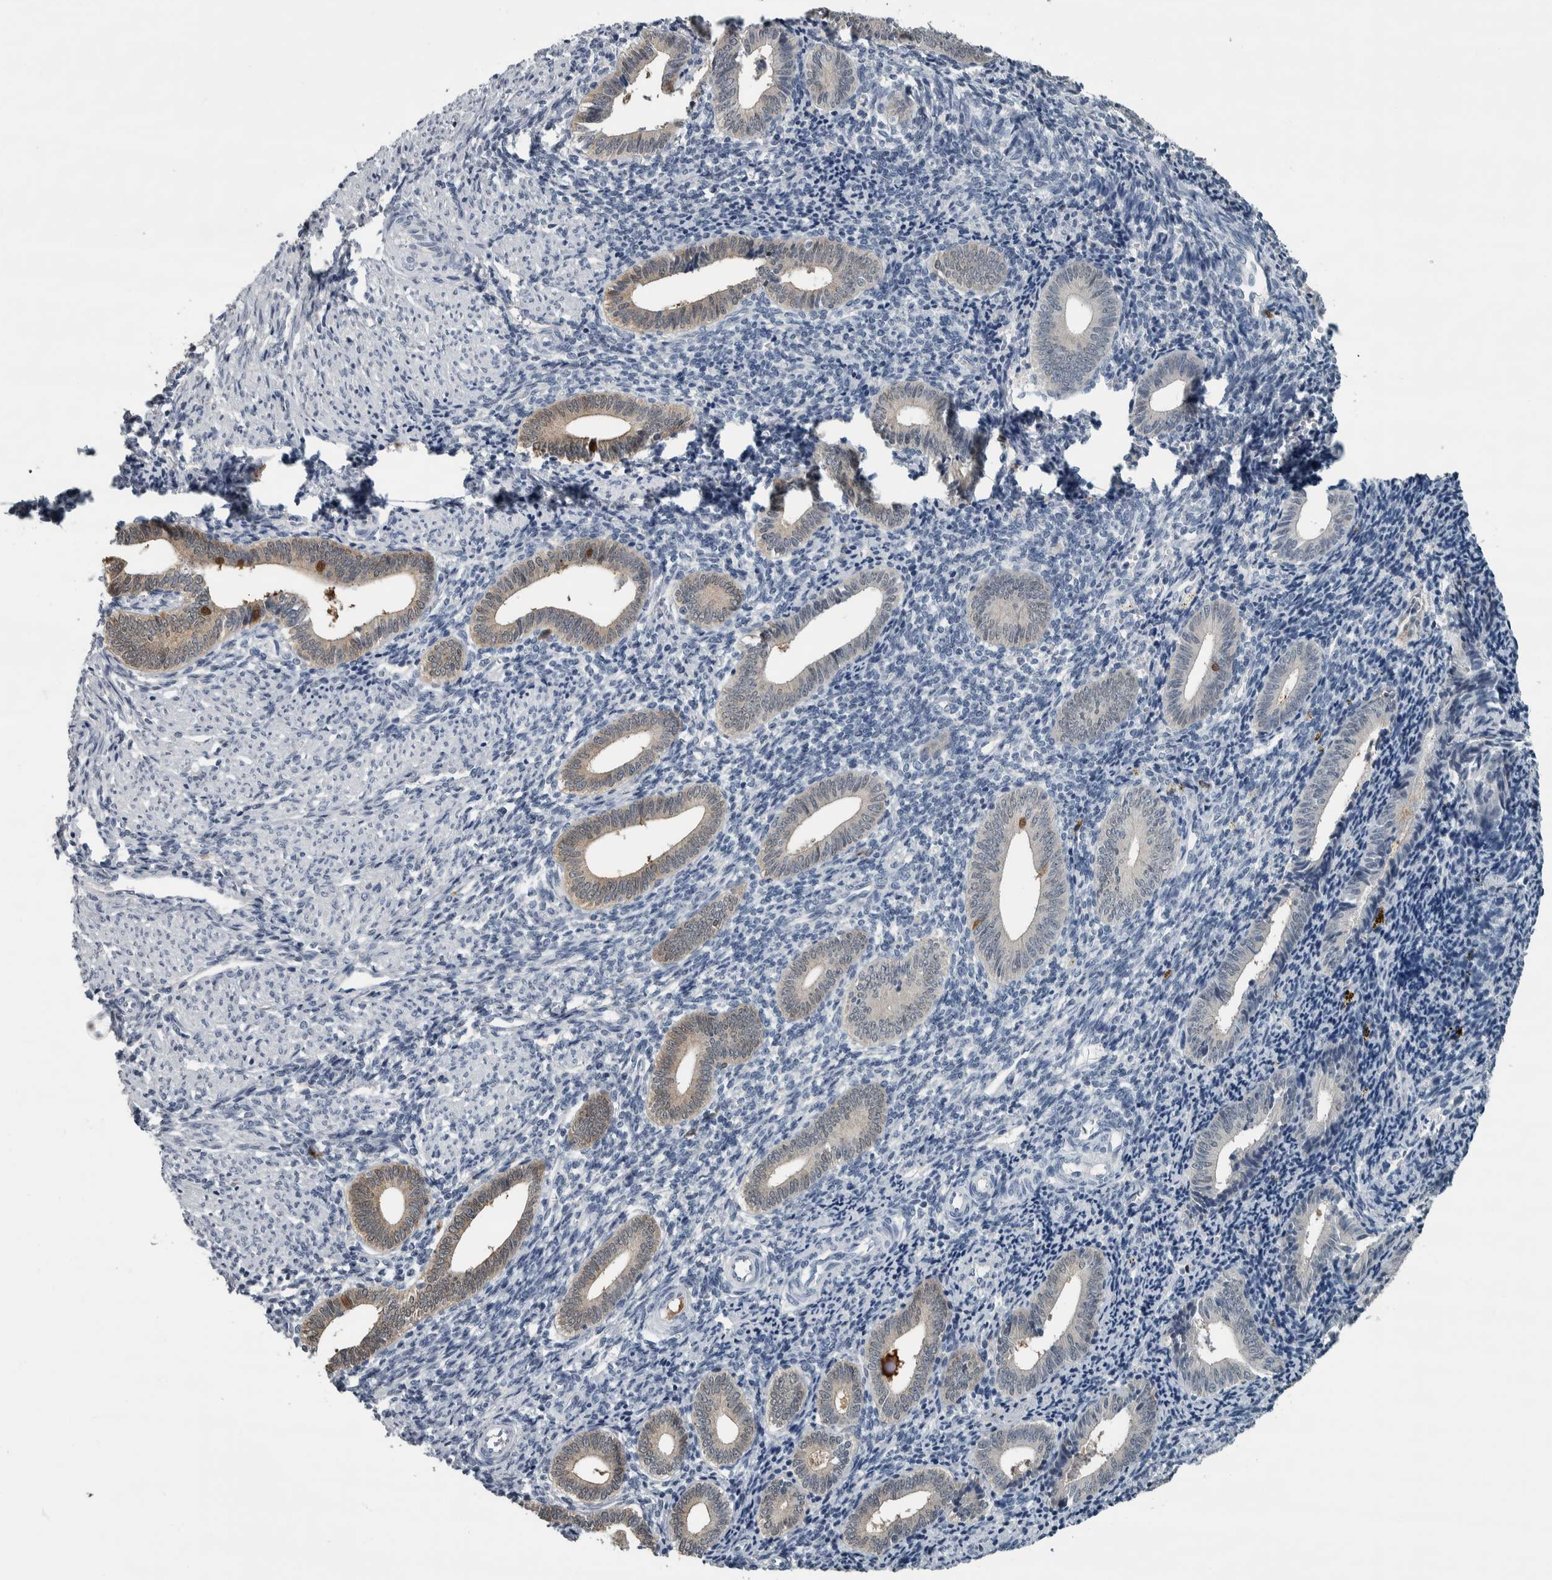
{"staining": {"intensity": "negative", "quantity": "none", "location": "none"}, "tissue": "endometrium", "cell_type": "Cells in endometrial stroma", "image_type": "normal", "snomed": [{"axis": "morphology", "description": "Normal tissue, NOS"}, {"axis": "topography", "description": "Uterus"}, {"axis": "topography", "description": "Endometrium"}], "caption": "A high-resolution photomicrograph shows immunohistochemistry (IHC) staining of unremarkable endometrium, which displays no significant expression in cells in endometrial stroma.", "gene": "CAVIN4", "patient": {"sex": "female", "age": 33}}